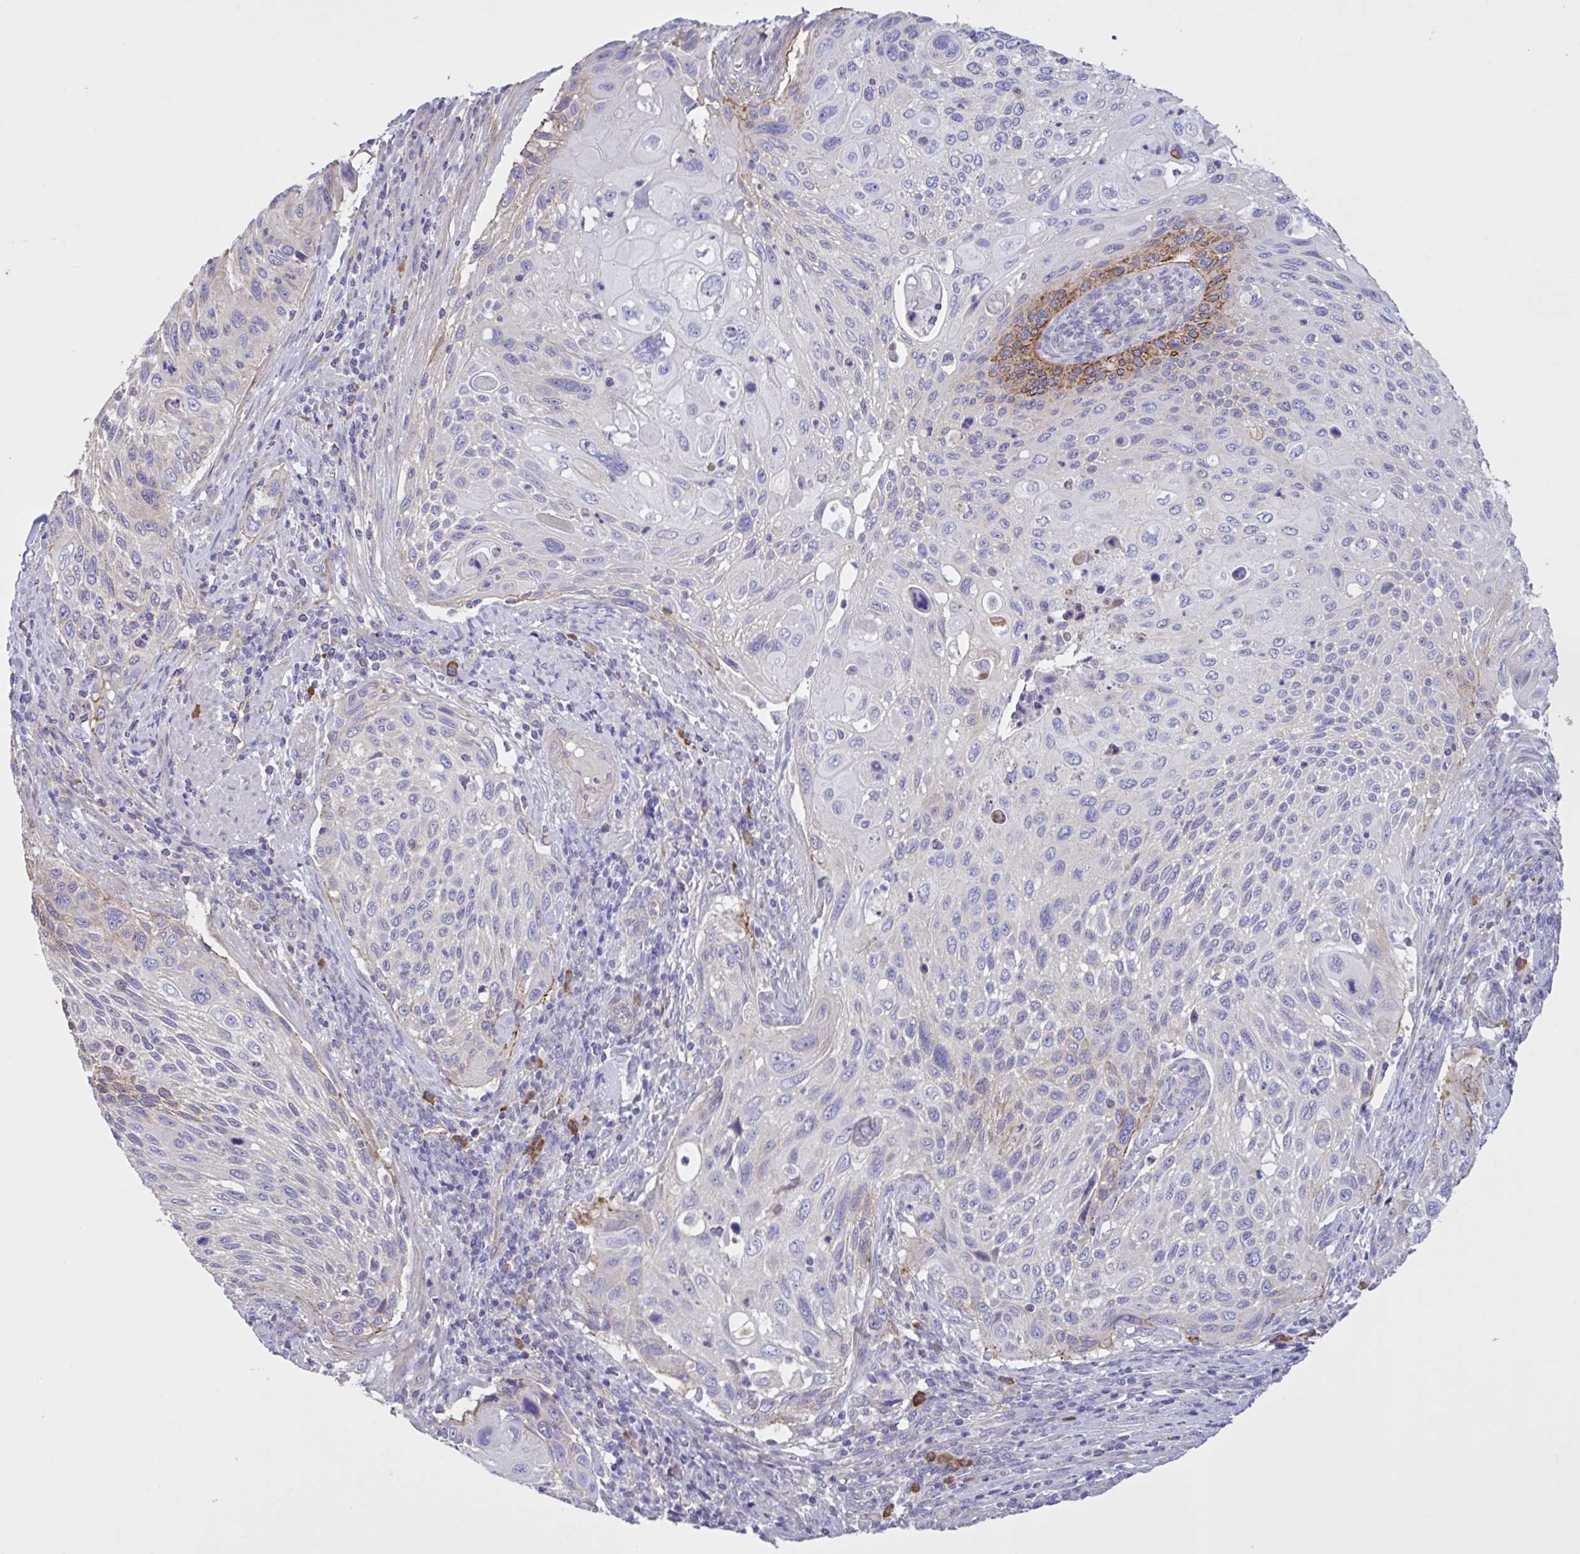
{"staining": {"intensity": "moderate", "quantity": "<25%", "location": "cytoplasmic/membranous"}, "tissue": "cervical cancer", "cell_type": "Tumor cells", "image_type": "cancer", "snomed": [{"axis": "morphology", "description": "Squamous cell carcinoma, NOS"}, {"axis": "topography", "description": "Cervix"}], "caption": "Protein expression analysis of human cervical cancer reveals moderate cytoplasmic/membranous expression in about <25% of tumor cells. (DAB (3,3'-diaminobenzidine) IHC with brightfield microscopy, high magnification).", "gene": "SLC66A1", "patient": {"sex": "female", "age": 70}}